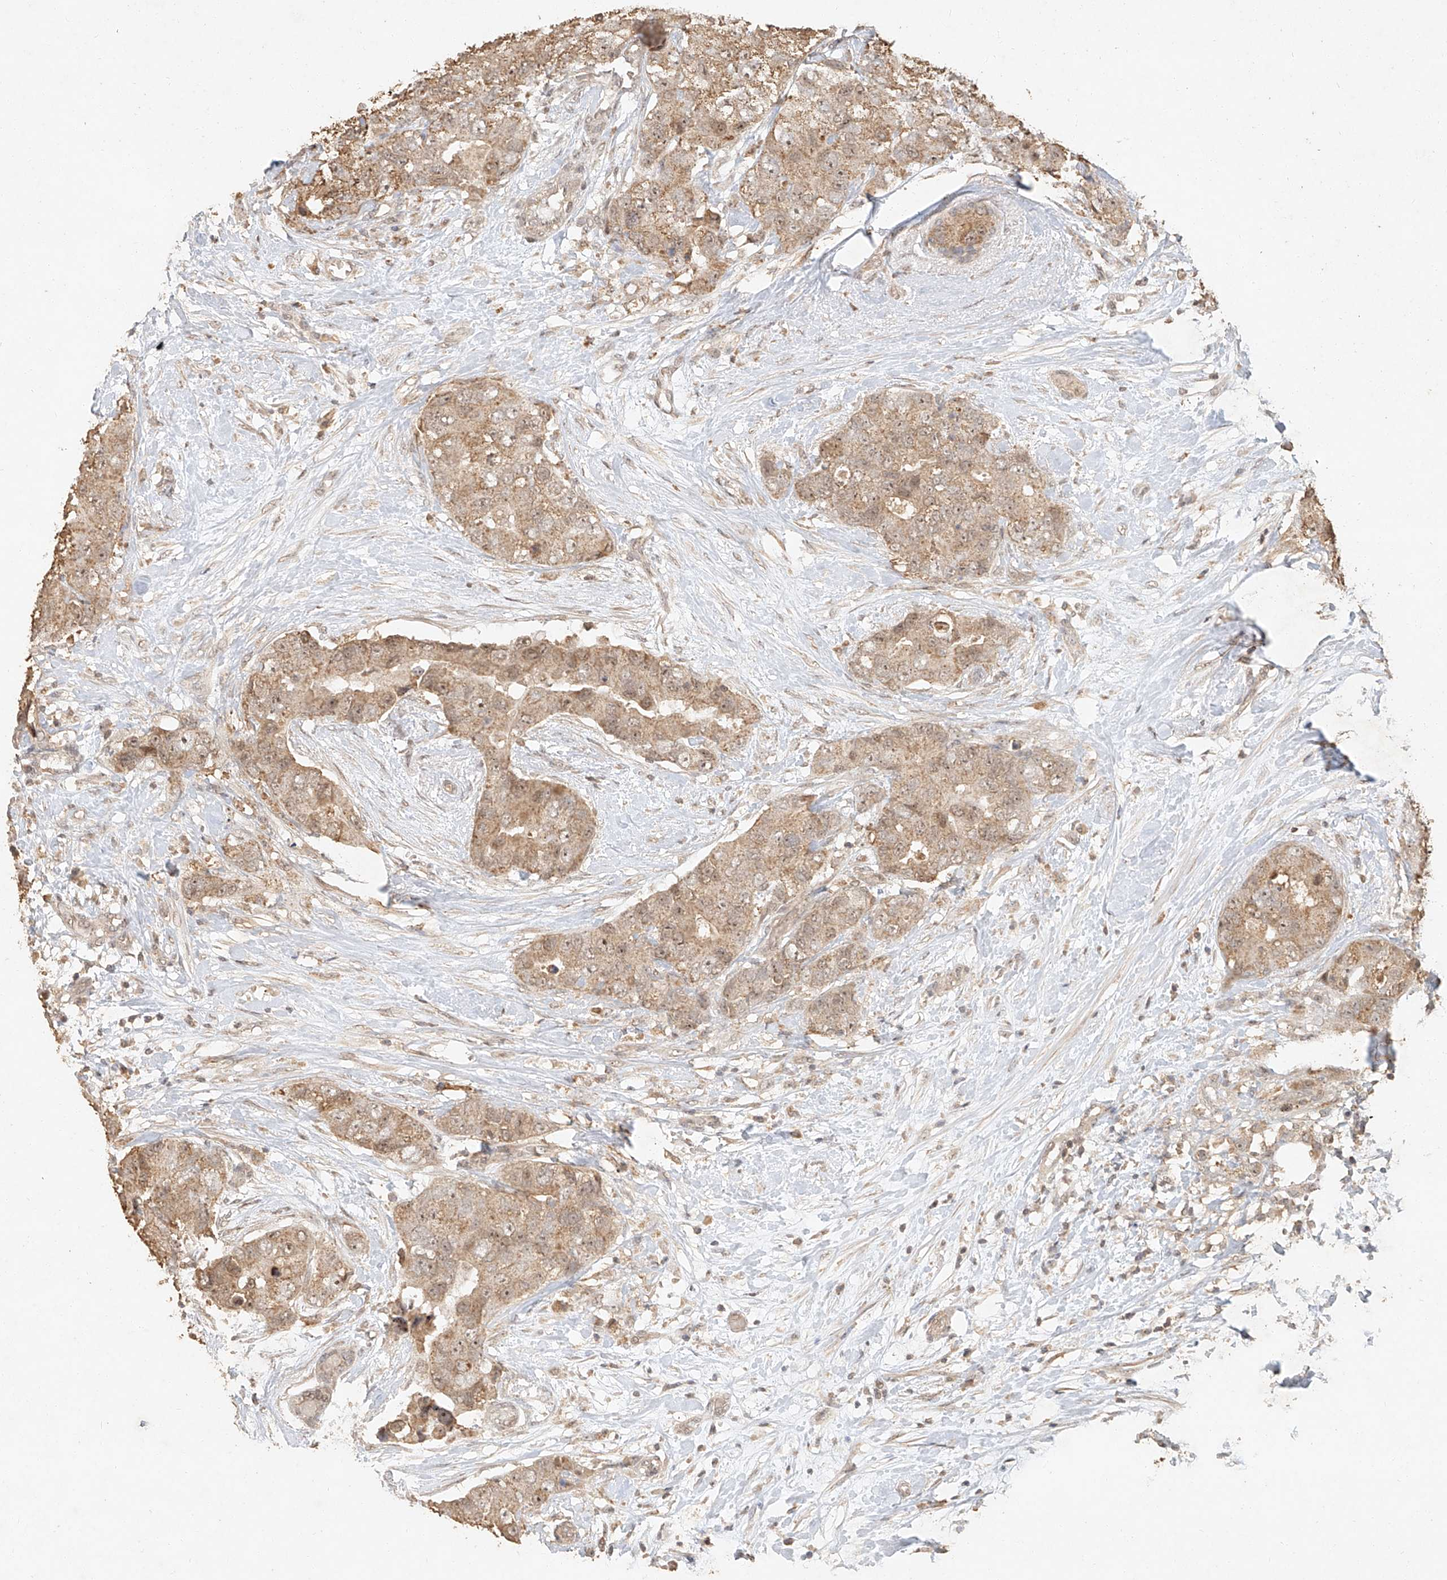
{"staining": {"intensity": "moderate", "quantity": ">75%", "location": "cytoplasmic/membranous,nuclear"}, "tissue": "breast cancer", "cell_type": "Tumor cells", "image_type": "cancer", "snomed": [{"axis": "morphology", "description": "Duct carcinoma"}, {"axis": "topography", "description": "Breast"}], "caption": "Tumor cells demonstrate moderate cytoplasmic/membranous and nuclear positivity in approximately >75% of cells in breast cancer (invasive ductal carcinoma).", "gene": "CXorf58", "patient": {"sex": "female", "age": 62}}